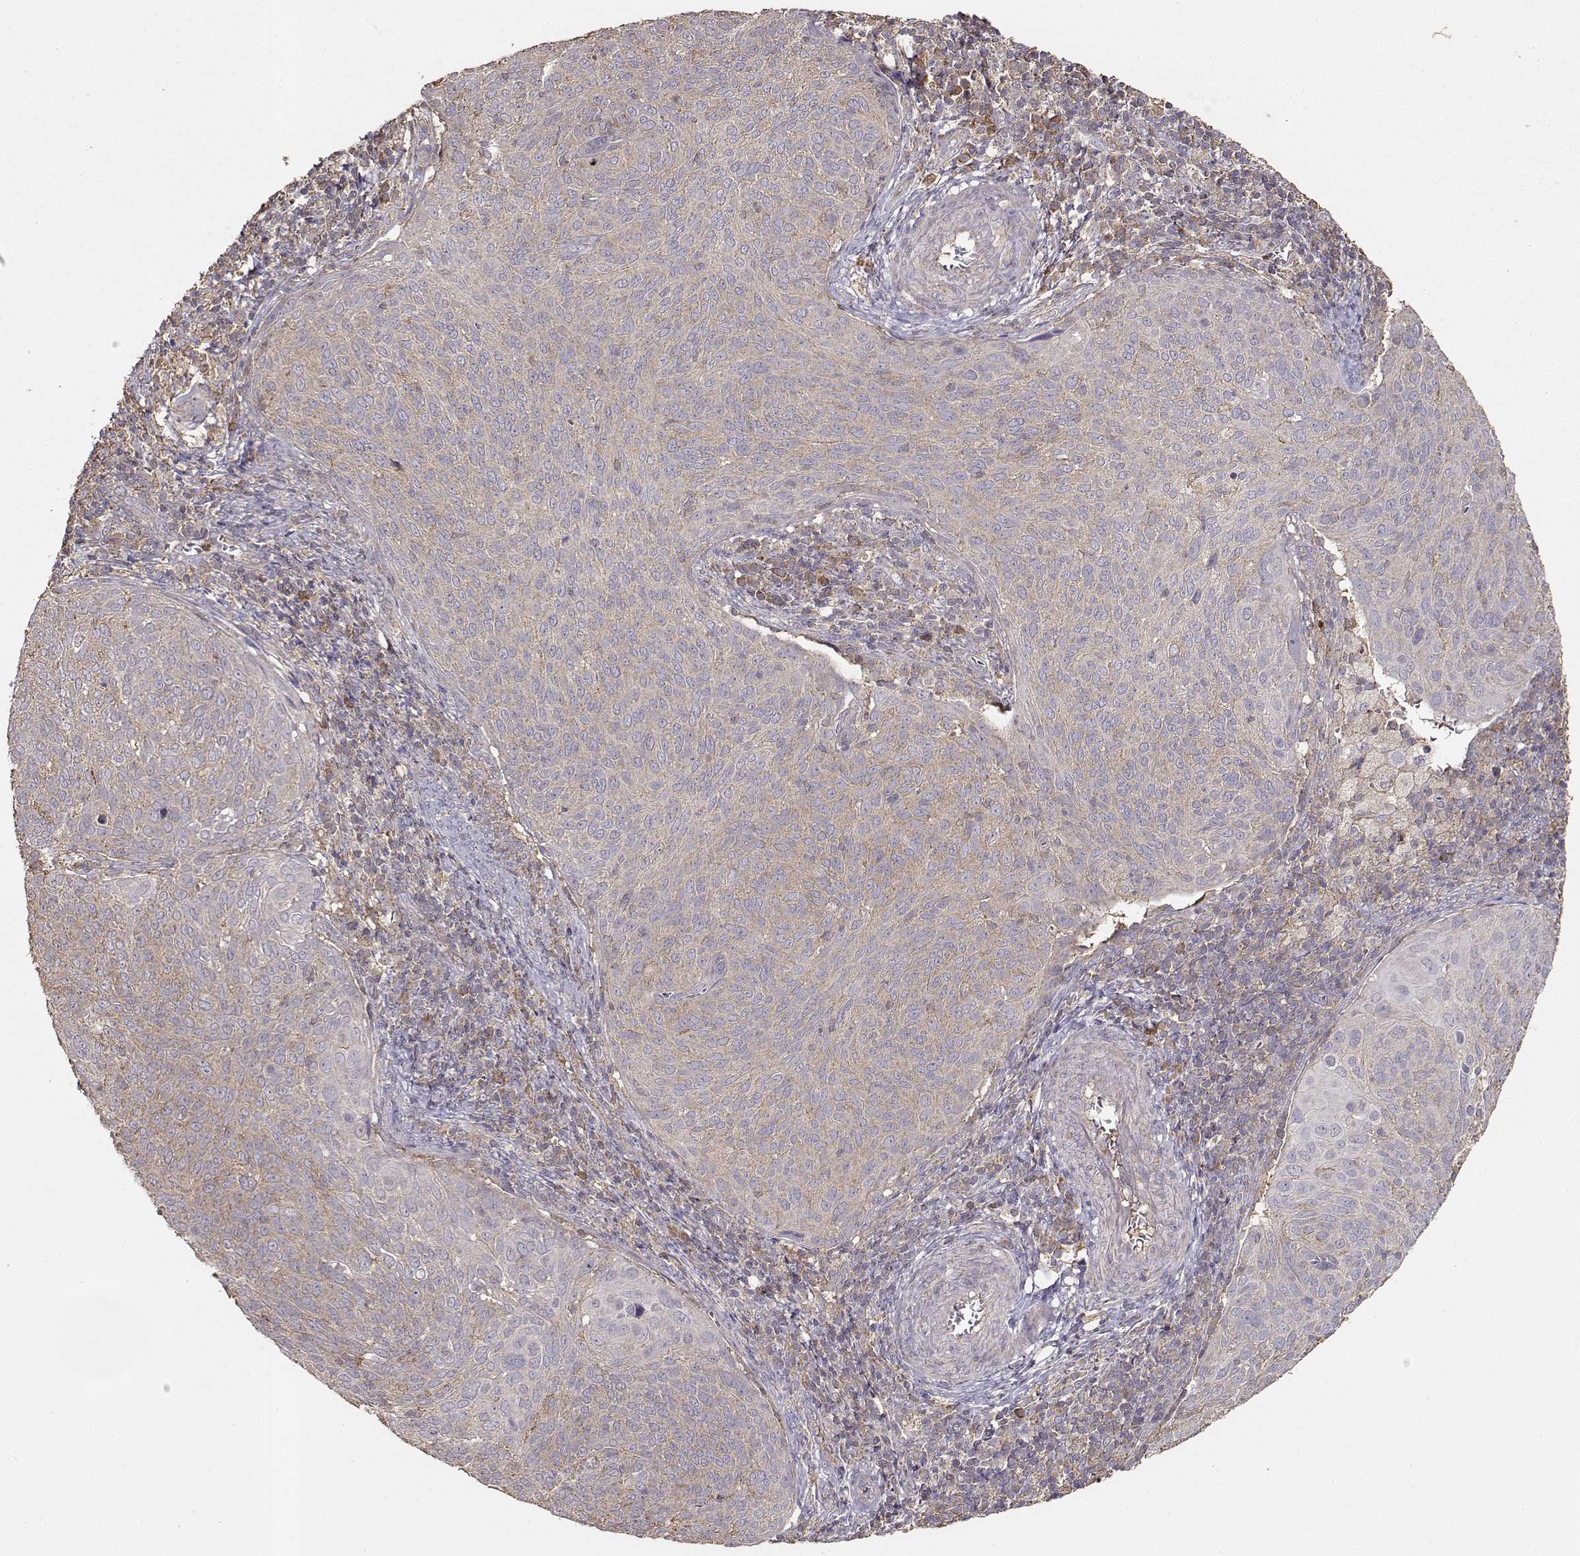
{"staining": {"intensity": "weak", "quantity": "25%-75%", "location": "cytoplasmic/membranous"}, "tissue": "cervical cancer", "cell_type": "Tumor cells", "image_type": "cancer", "snomed": [{"axis": "morphology", "description": "Squamous cell carcinoma, NOS"}, {"axis": "topography", "description": "Cervix"}], "caption": "Protein expression analysis of human cervical cancer (squamous cell carcinoma) reveals weak cytoplasmic/membranous staining in approximately 25%-75% of tumor cells.", "gene": "TARS3", "patient": {"sex": "female", "age": 39}}